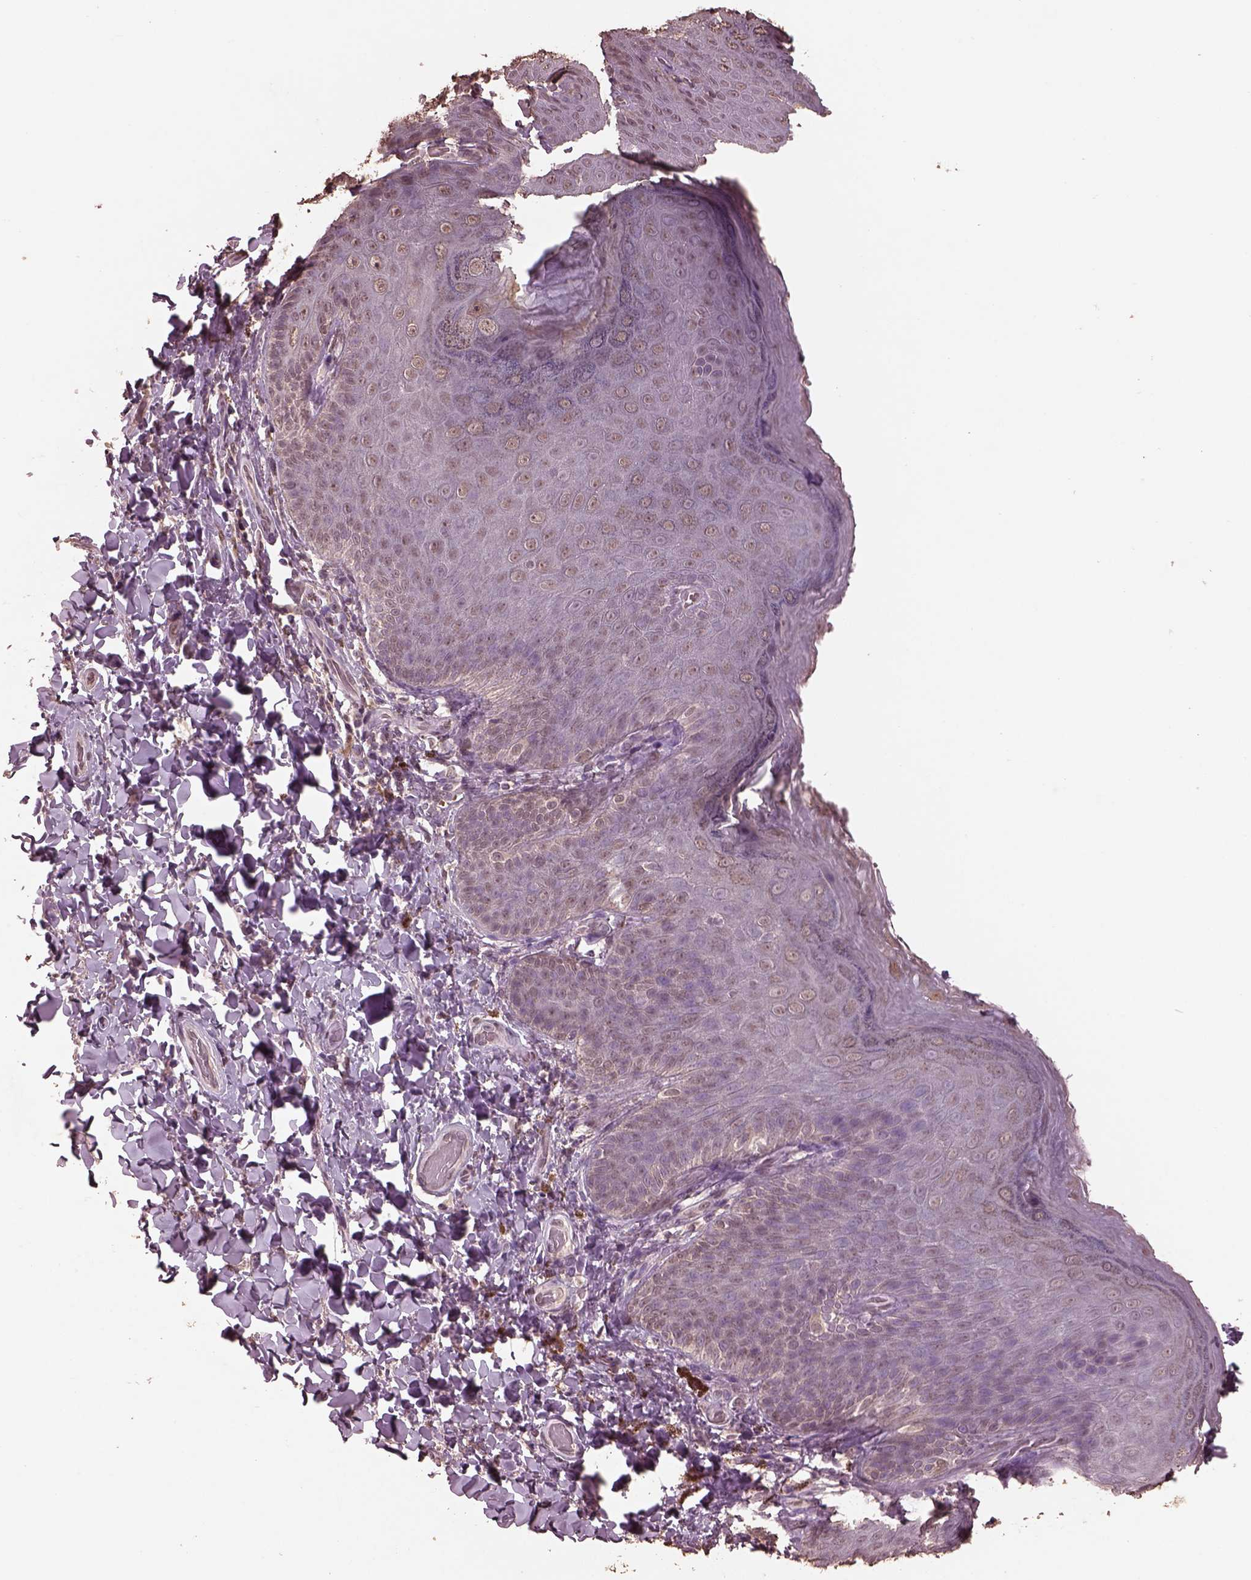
{"staining": {"intensity": "weak", "quantity": "<25%", "location": "nuclear"}, "tissue": "skin", "cell_type": "Epidermal cells", "image_type": "normal", "snomed": [{"axis": "morphology", "description": "Normal tissue, NOS"}, {"axis": "topography", "description": "Anal"}], "caption": "Image shows no protein staining in epidermal cells of benign skin. The staining is performed using DAB brown chromogen with nuclei counter-stained in using hematoxylin.", "gene": "CPT1C", "patient": {"sex": "male", "age": 53}}